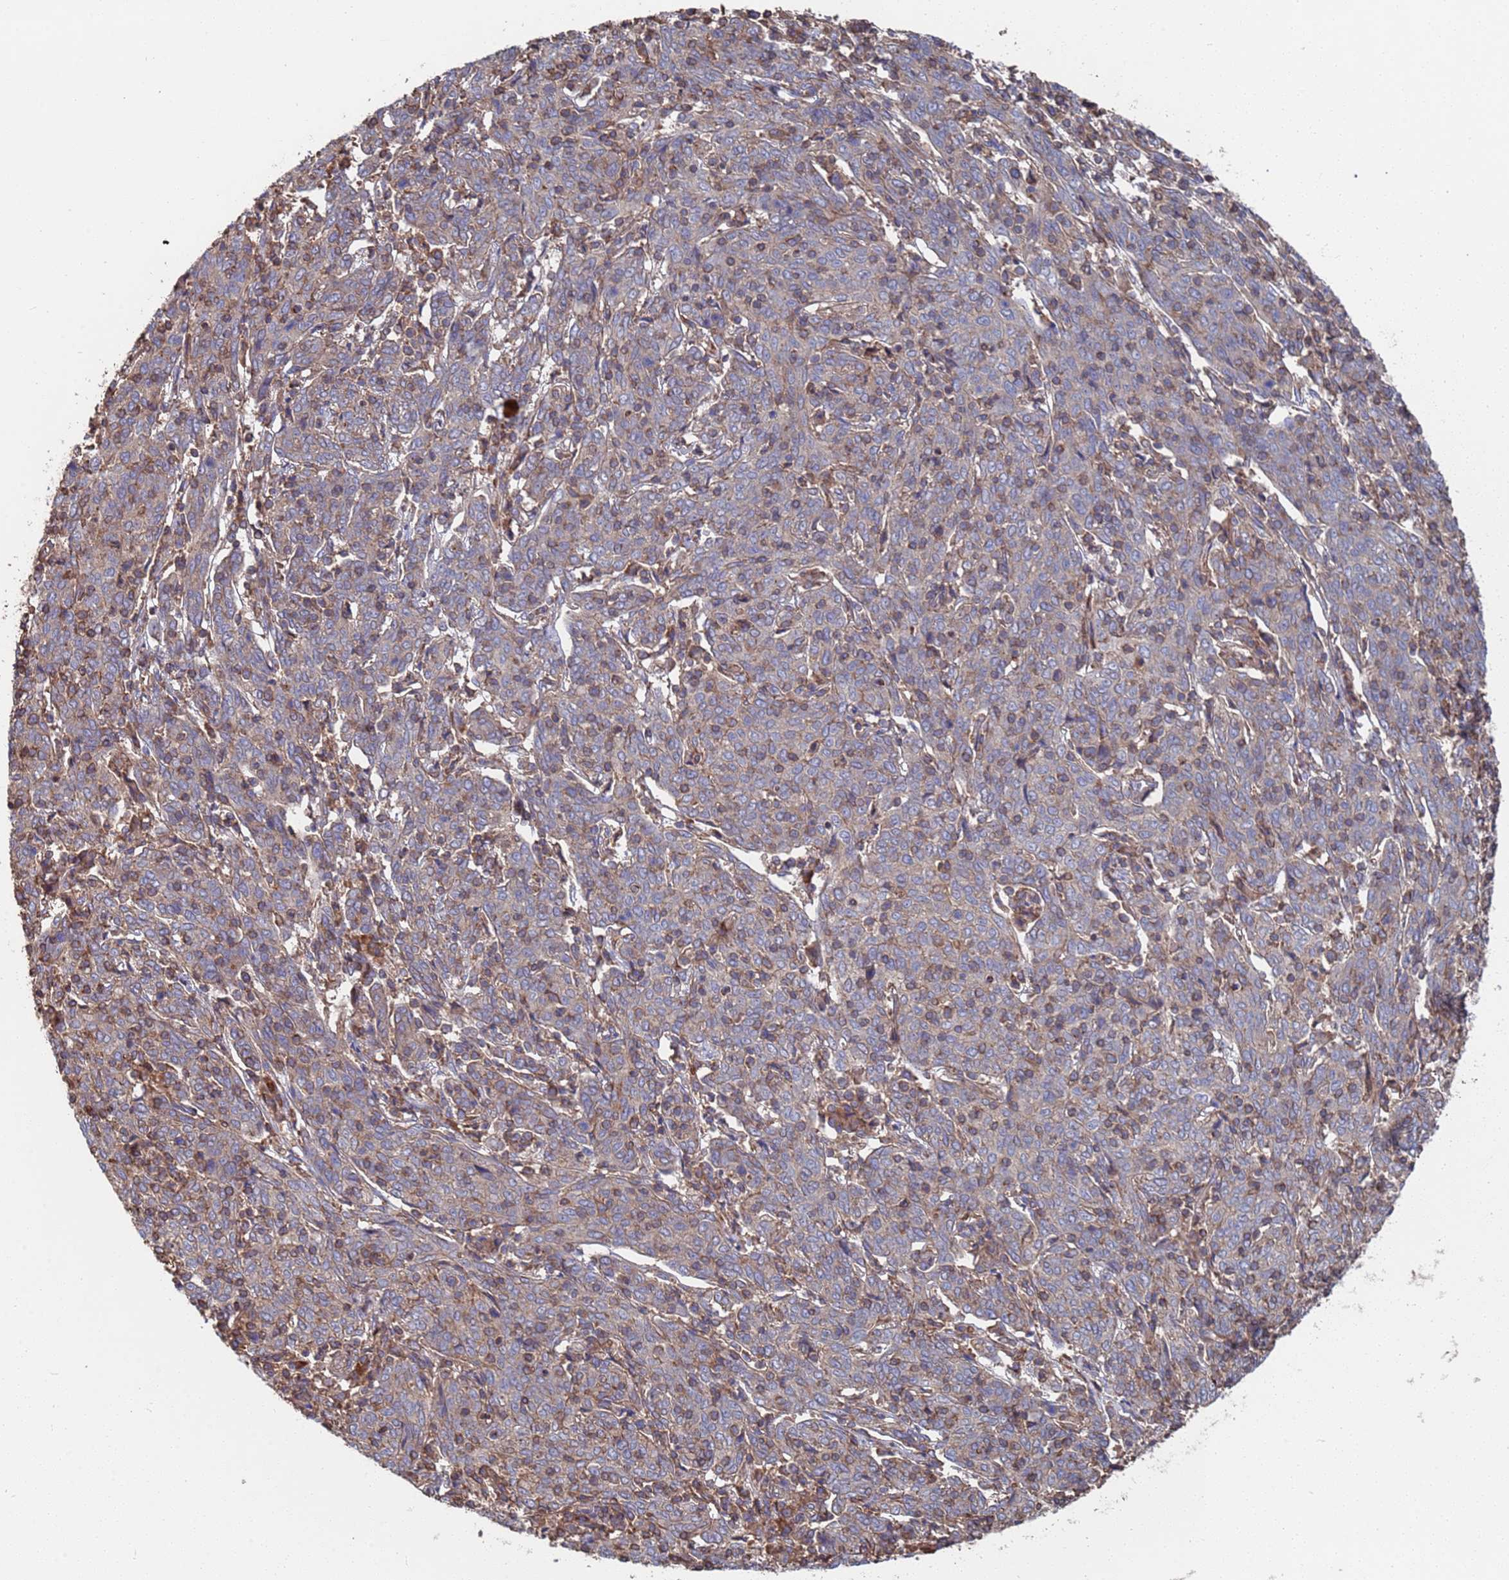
{"staining": {"intensity": "weak", "quantity": "25%-75%", "location": "cytoplasmic/membranous"}, "tissue": "cervical cancer", "cell_type": "Tumor cells", "image_type": "cancer", "snomed": [{"axis": "morphology", "description": "Squamous cell carcinoma, NOS"}, {"axis": "topography", "description": "Cervix"}], "caption": "An IHC photomicrograph of neoplastic tissue is shown. Protein staining in brown shows weak cytoplasmic/membranous positivity in cervical cancer (squamous cell carcinoma) within tumor cells.", "gene": "PYCR1", "patient": {"sex": "female", "age": 67}}